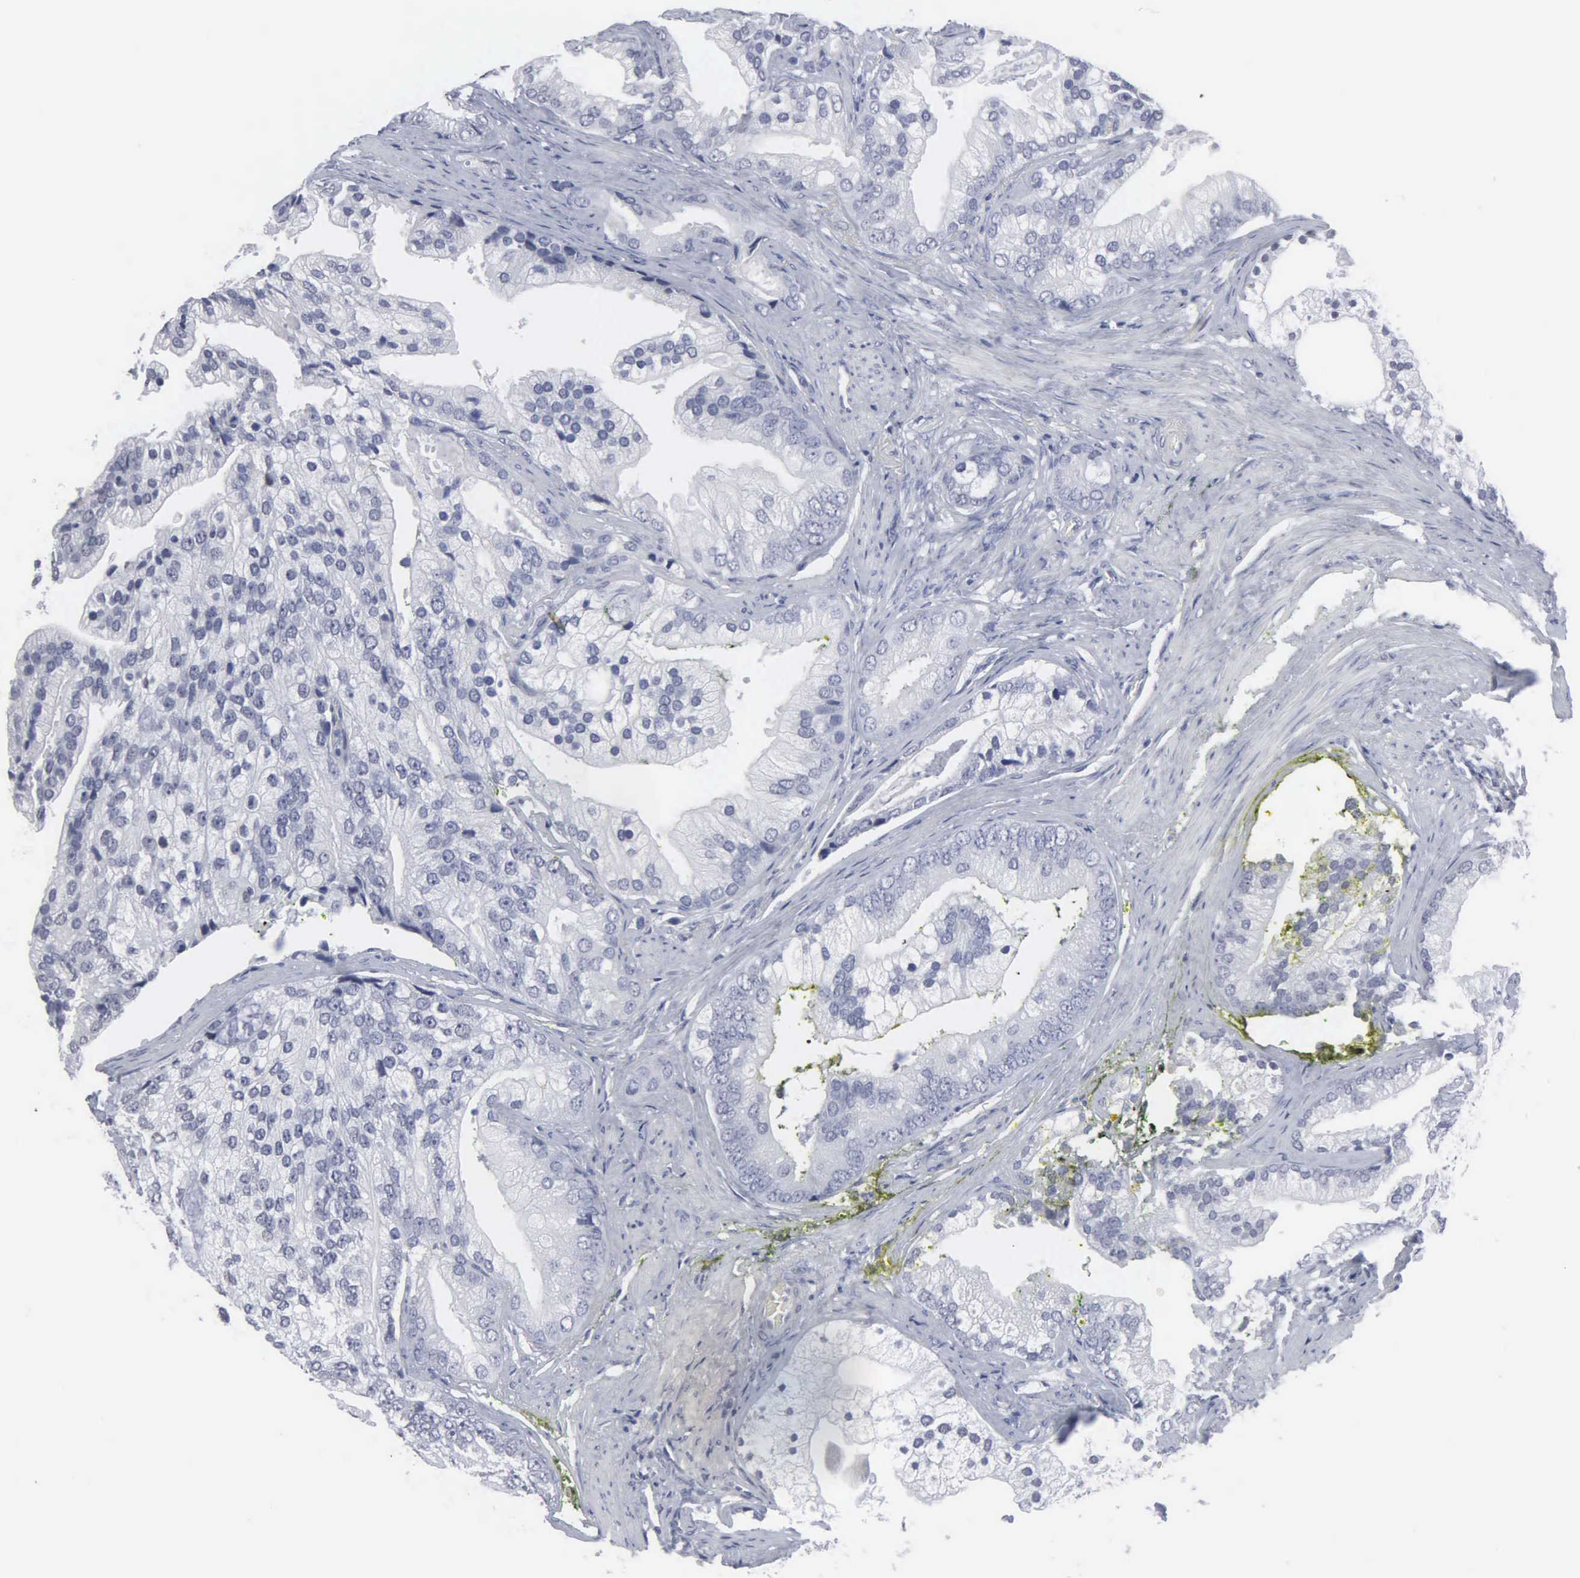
{"staining": {"intensity": "negative", "quantity": "none", "location": "none"}, "tissue": "prostate cancer", "cell_type": "Tumor cells", "image_type": "cancer", "snomed": [{"axis": "morphology", "description": "Adenocarcinoma, Low grade"}, {"axis": "topography", "description": "Prostate"}], "caption": "High power microscopy photomicrograph of an immunohistochemistry photomicrograph of low-grade adenocarcinoma (prostate), revealing no significant positivity in tumor cells.", "gene": "SPIN3", "patient": {"sex": "male", "age": 71}}